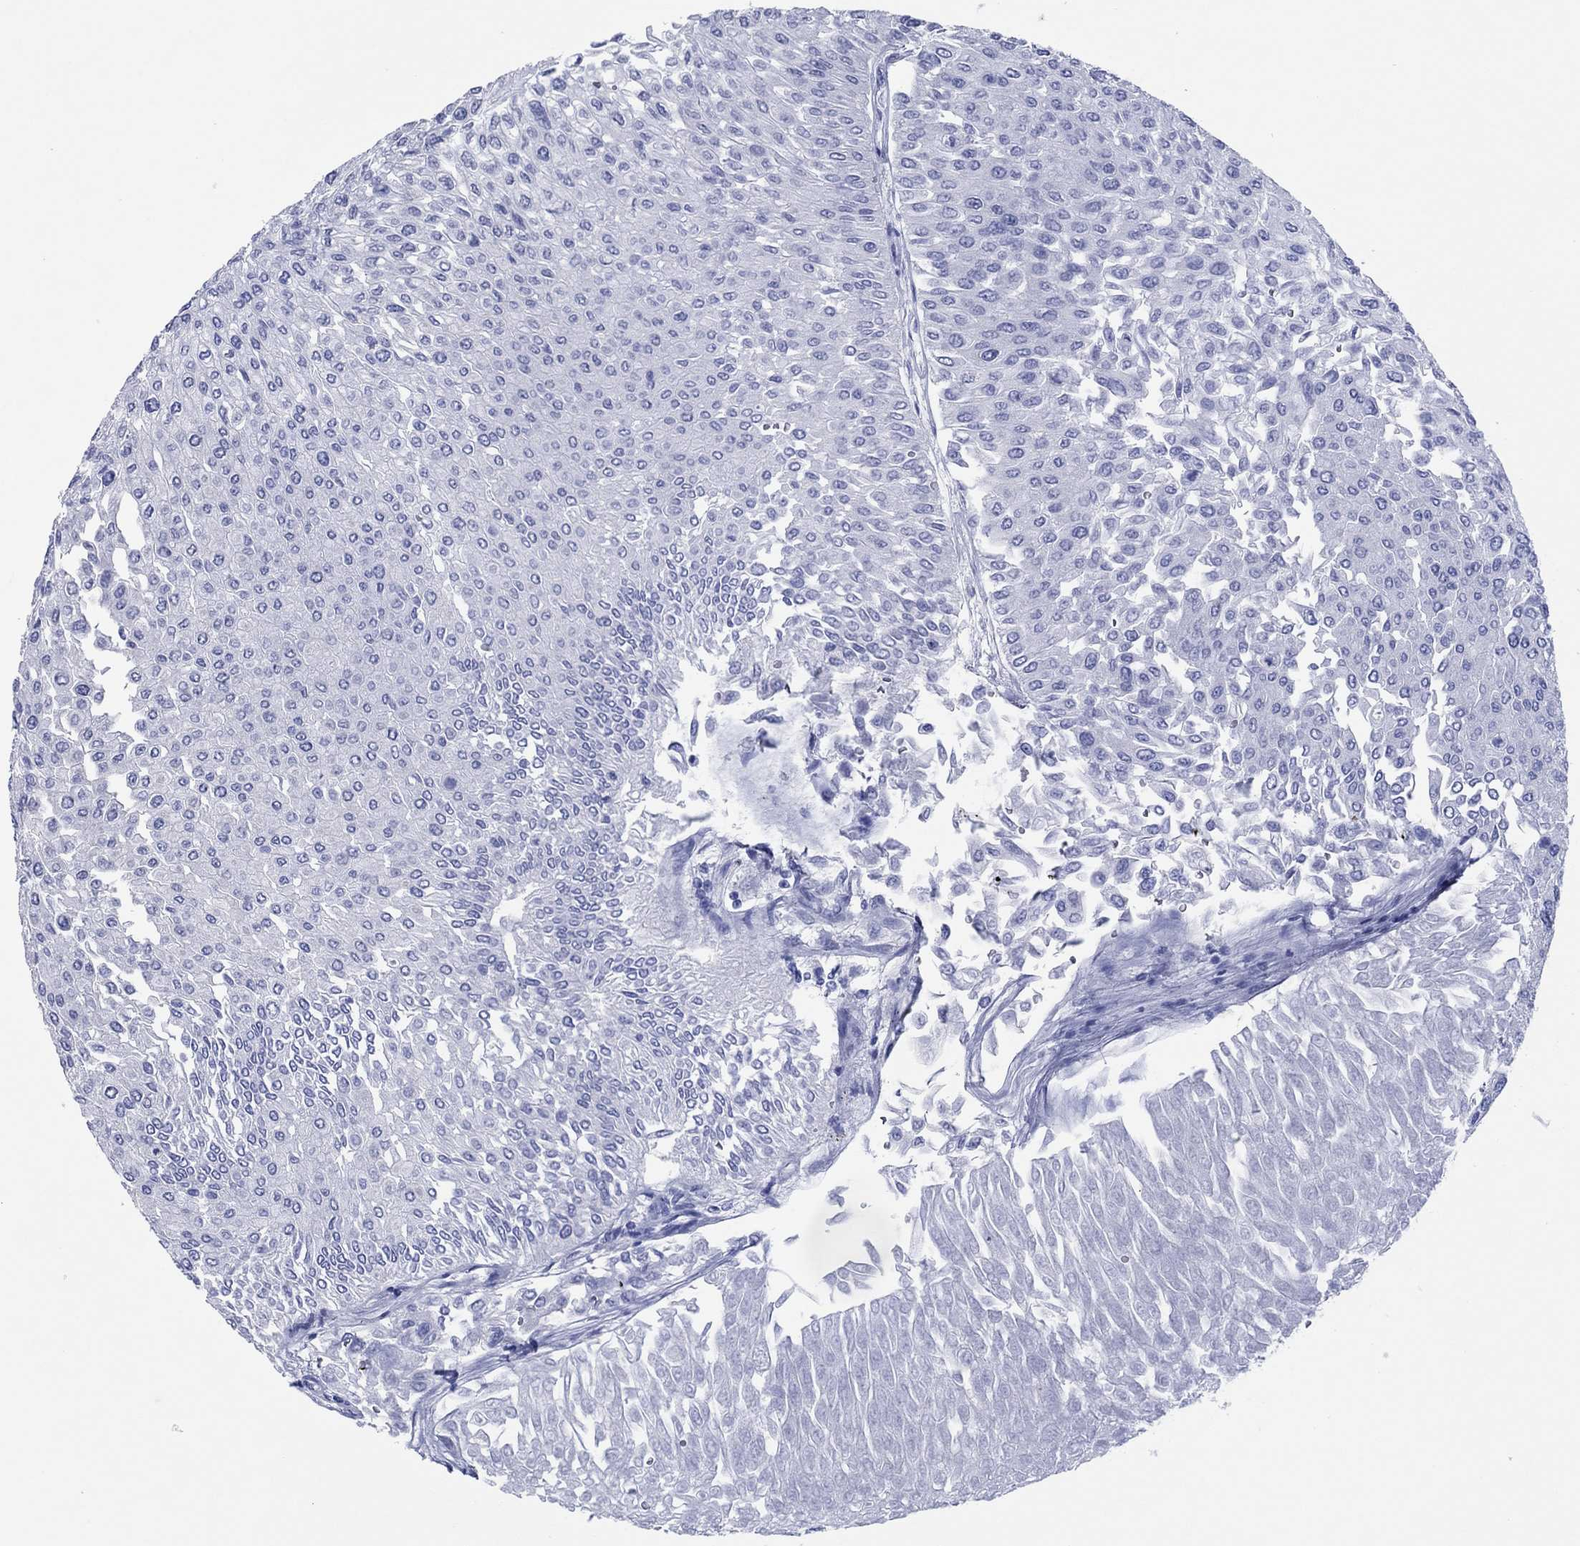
{"staining": {"intensity": "negative", "quantity": "none", "location": "none"}, "tissue": "urothelial cancer", "cell_type": "Tumor cells", "image_type": "cancer", "snomed": [{"axis": "morphology", "description": "Urothelial carcinoma, Low grade"}, {"axis": "topography", "description": "Urinary bladder"}], "caption": "A micrograph of human urothelial carcinoma (low-grade) is negative for staining in tumor cells.", "gene": "HCRT", "patient": {"sex": "male", "age": 67}}